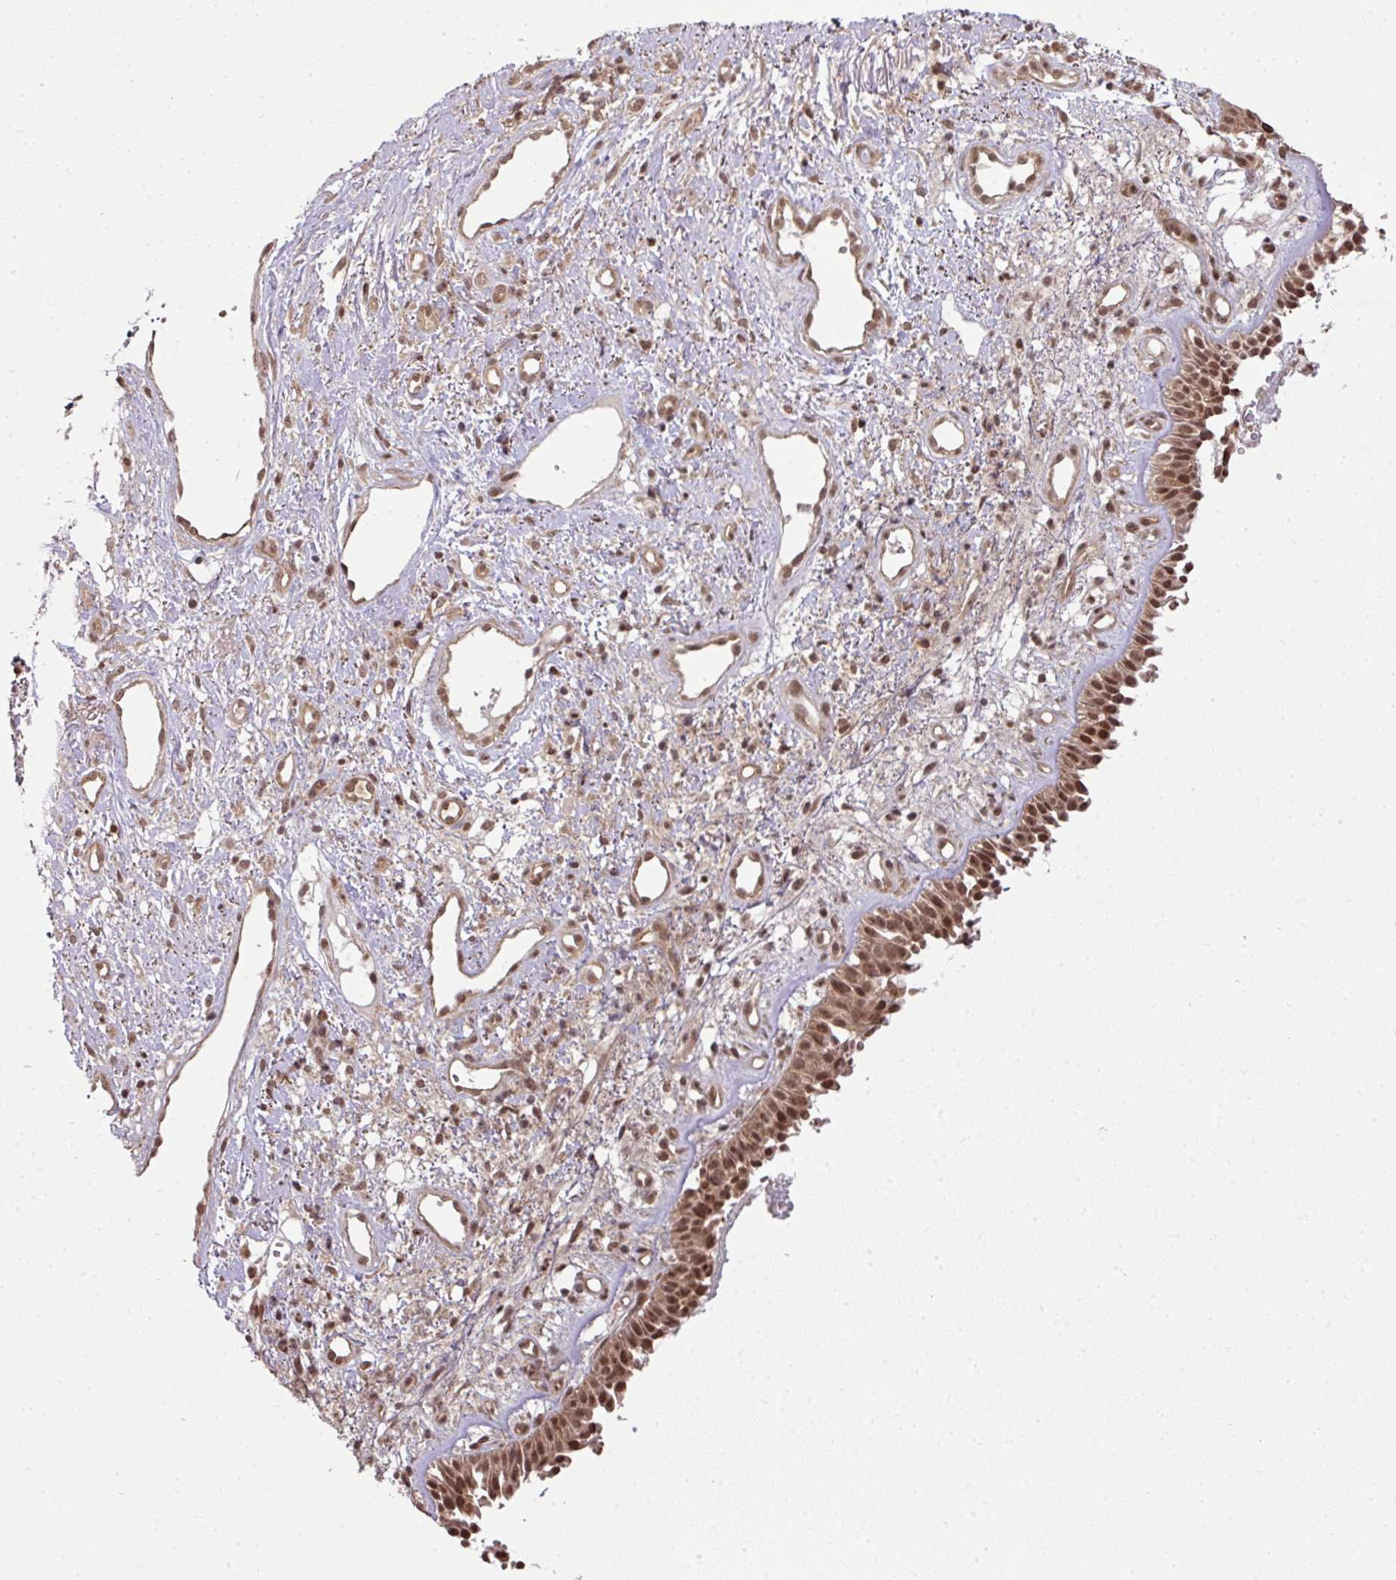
{"staining": {"intensity": "moderate", "quantity": ">75%", "location": "cytoplasmic/membranous,nuclear"}, "tissue": "nasopharynx", "cell_type": "Respiratory epithelial cells", "image_type": "normal", "snomed": [{"axis": "morphology", "description": "Normal tissue, NOS"}, {"axis": "topography", "description": "Cartilage tissue"}, {"axis": "topography", "description": "Nasopharynx"}, {"axis": "topography", "description": "Thyroid gland"}], "caption": "Immunohistochemistry (DAB) staining of benign human nasopharynx displays moderate cytoplasmic/membranous,nuclear protein positivity in approximately >75% of respiratory epithelial cells.", "gene": "ANKRD18A", "patient": {"sex": "male", "age": 63}}